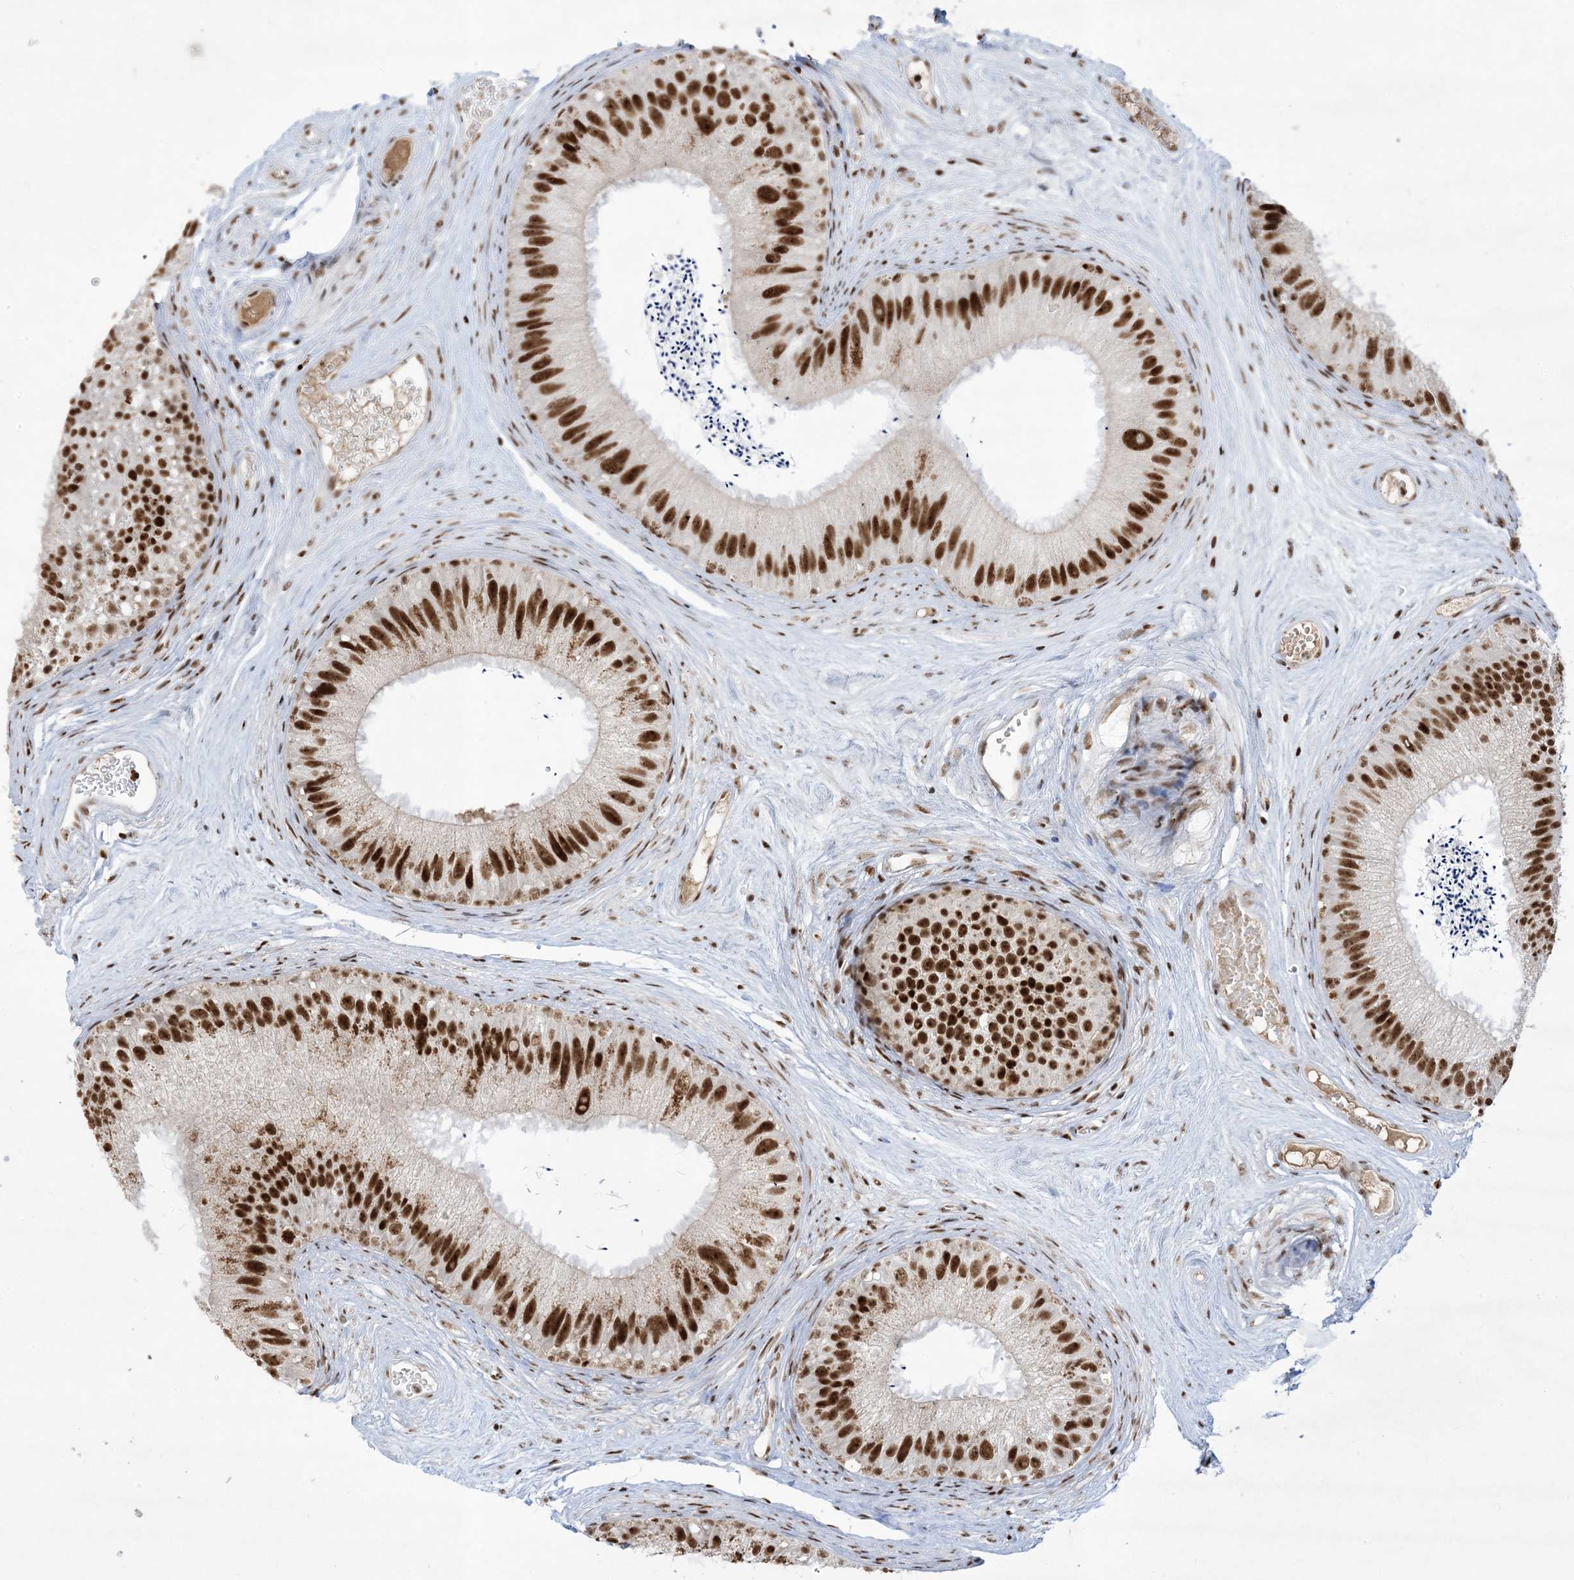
{"staining": {"intensity": "strong", "quantity": ">75%", "location": "nuclear"}, "tissue": "epididymis", "cell_type": "Glandular cells", "image_type": "normal", "snomed": [{"axis": "morphology", "description": "Normal tissue, NOS"}, {"axis": "topography", "description": "Epididymis"}], "caption": "Unremarkable epididymis reveals strong nuclear positivity in about >75% of glandular cells Nuclei are stained in blue..", "gene": "PPIL2", "patient": {"sex": "male", "age": 77}}